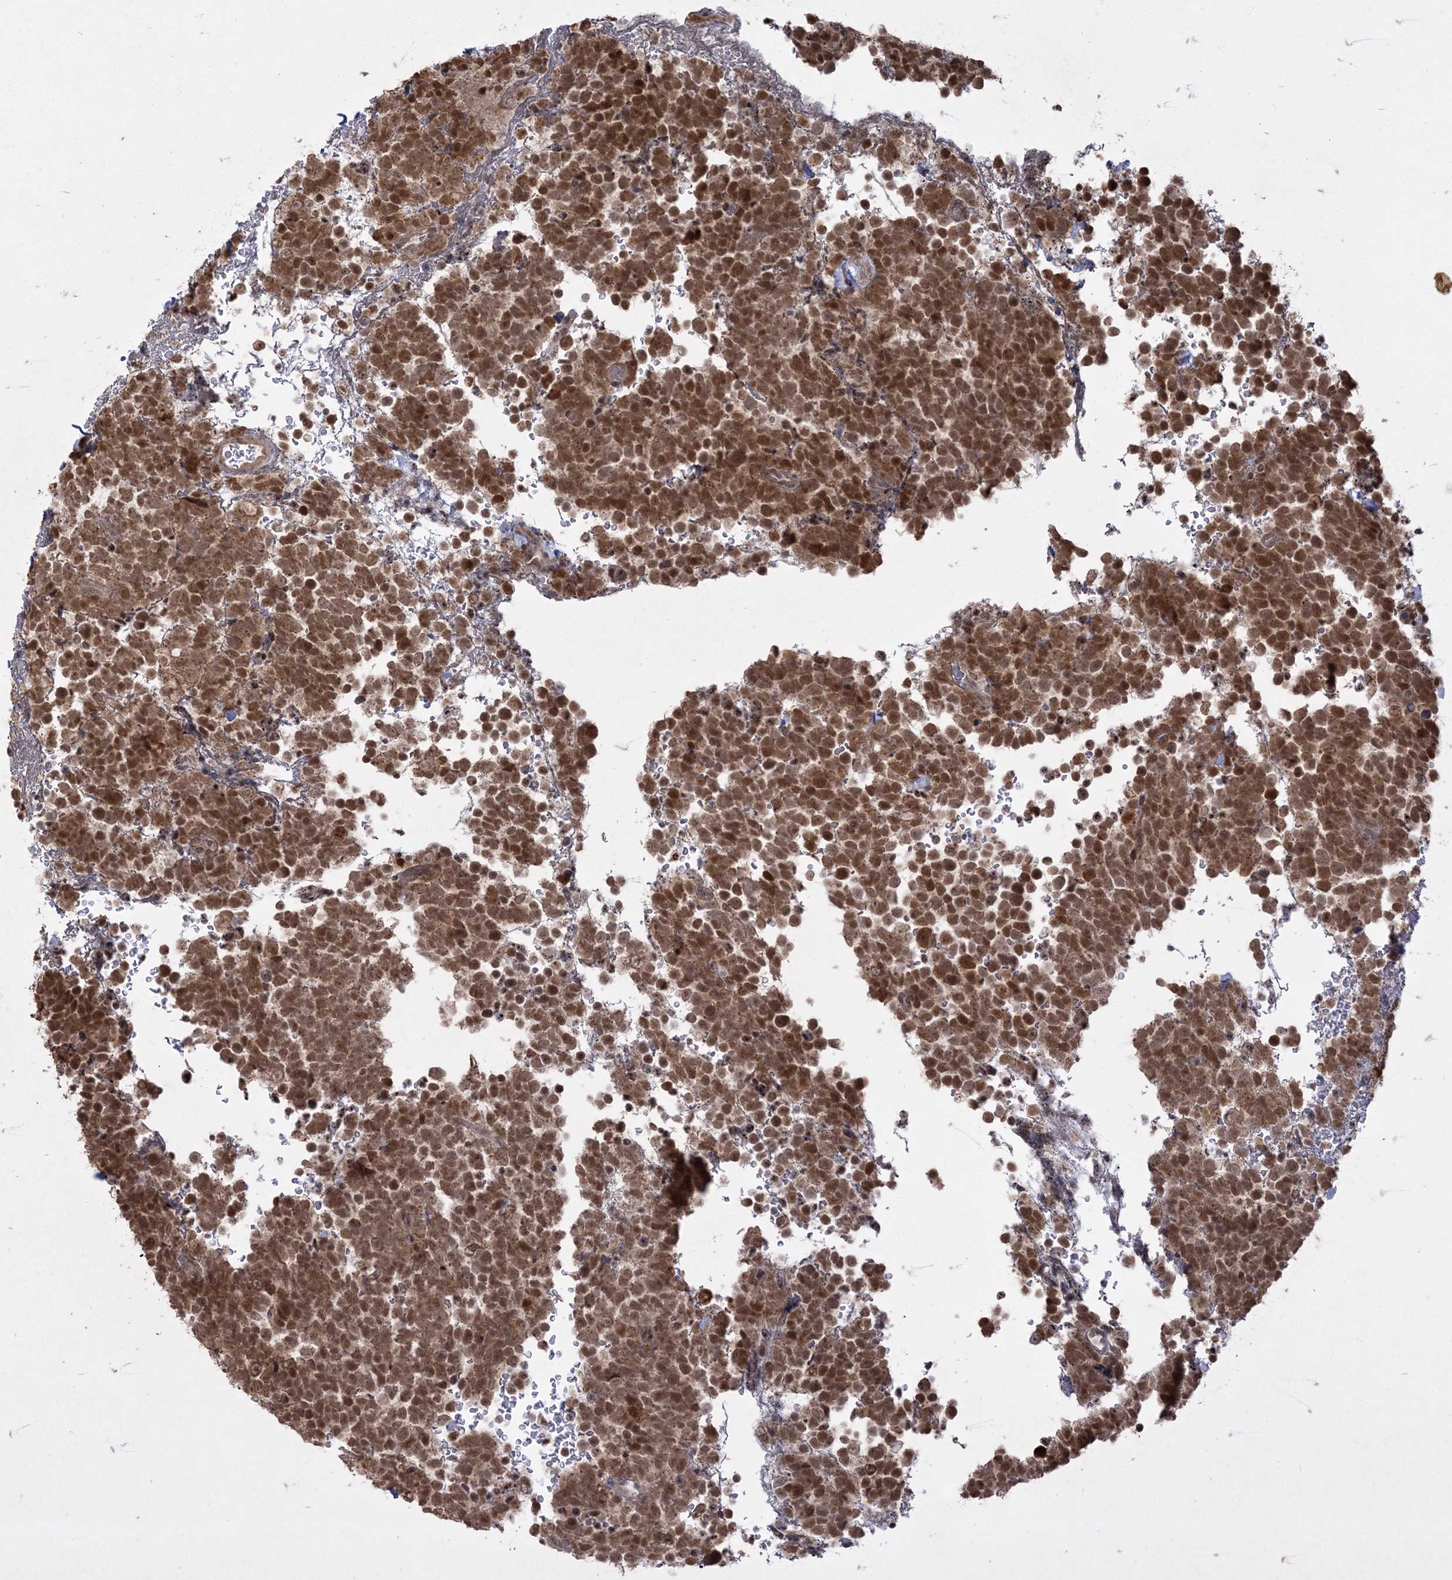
{"staining": {"intensity": "moderate", "quantity": ">75%", "location": "cytoplasmic/membranous,nuclear"}, "tissue": "urothelial cancer", "cell_type": "Tumor cells", "image_type": "cancer", "snomed": [{"axis": "morphology", "description": "Urothelial carcinoma, High grade"}, {"axis": "topography", "description": "Urinary bladder"}], "caption": "An immunohistochemistry histopathology image of neoplastic tissue is shown. Protein staining in brown labels moderate cytoplasmic/membranous and nuclear positivity in urothelial carcinoma (high-grade) within tumor cells.", "gene": "RRAS", "patient": {"sex": "female", "age": 82}}